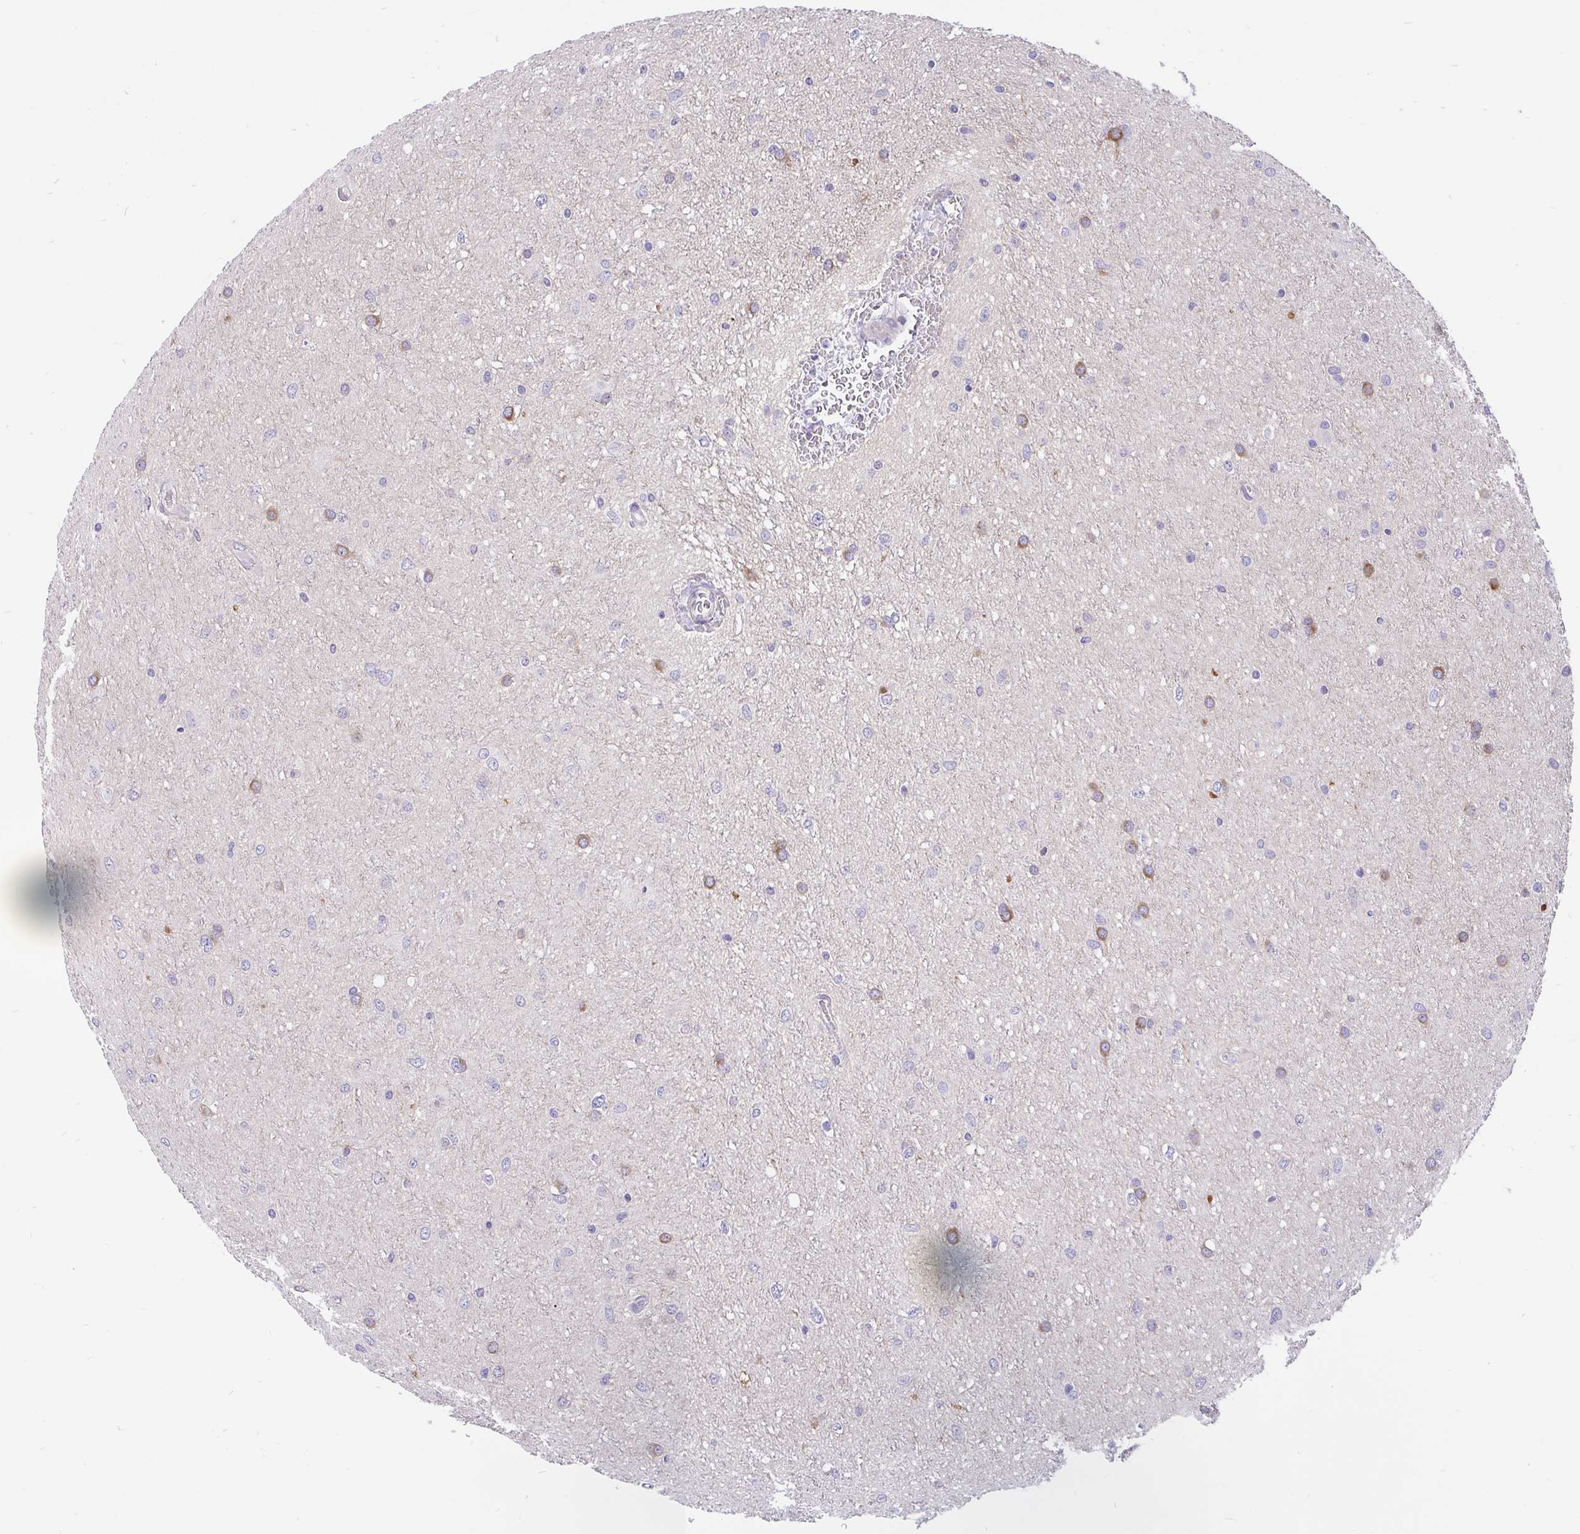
{"staining": {"intensity": "moderate", "quantity": "<25%", "location": "cytoplasmic/membranous"}, "tissue": "glioma", "cell_type": "Tumor cells", "image_type": "cancer", "snomed": [{"axis": "morphology", "description": "Glioma, malignant, Low grade"}, {"axis": "topography", "description": "Cerebellum"}], "caption": "Glioma stained with immunohistochemistry (IHC) shows moderate cytoplasmic/membranous expression in approximately <25% of tumor cells.", "gene": "LRRC26", "patient": {"sex": "female", "age": 5}}